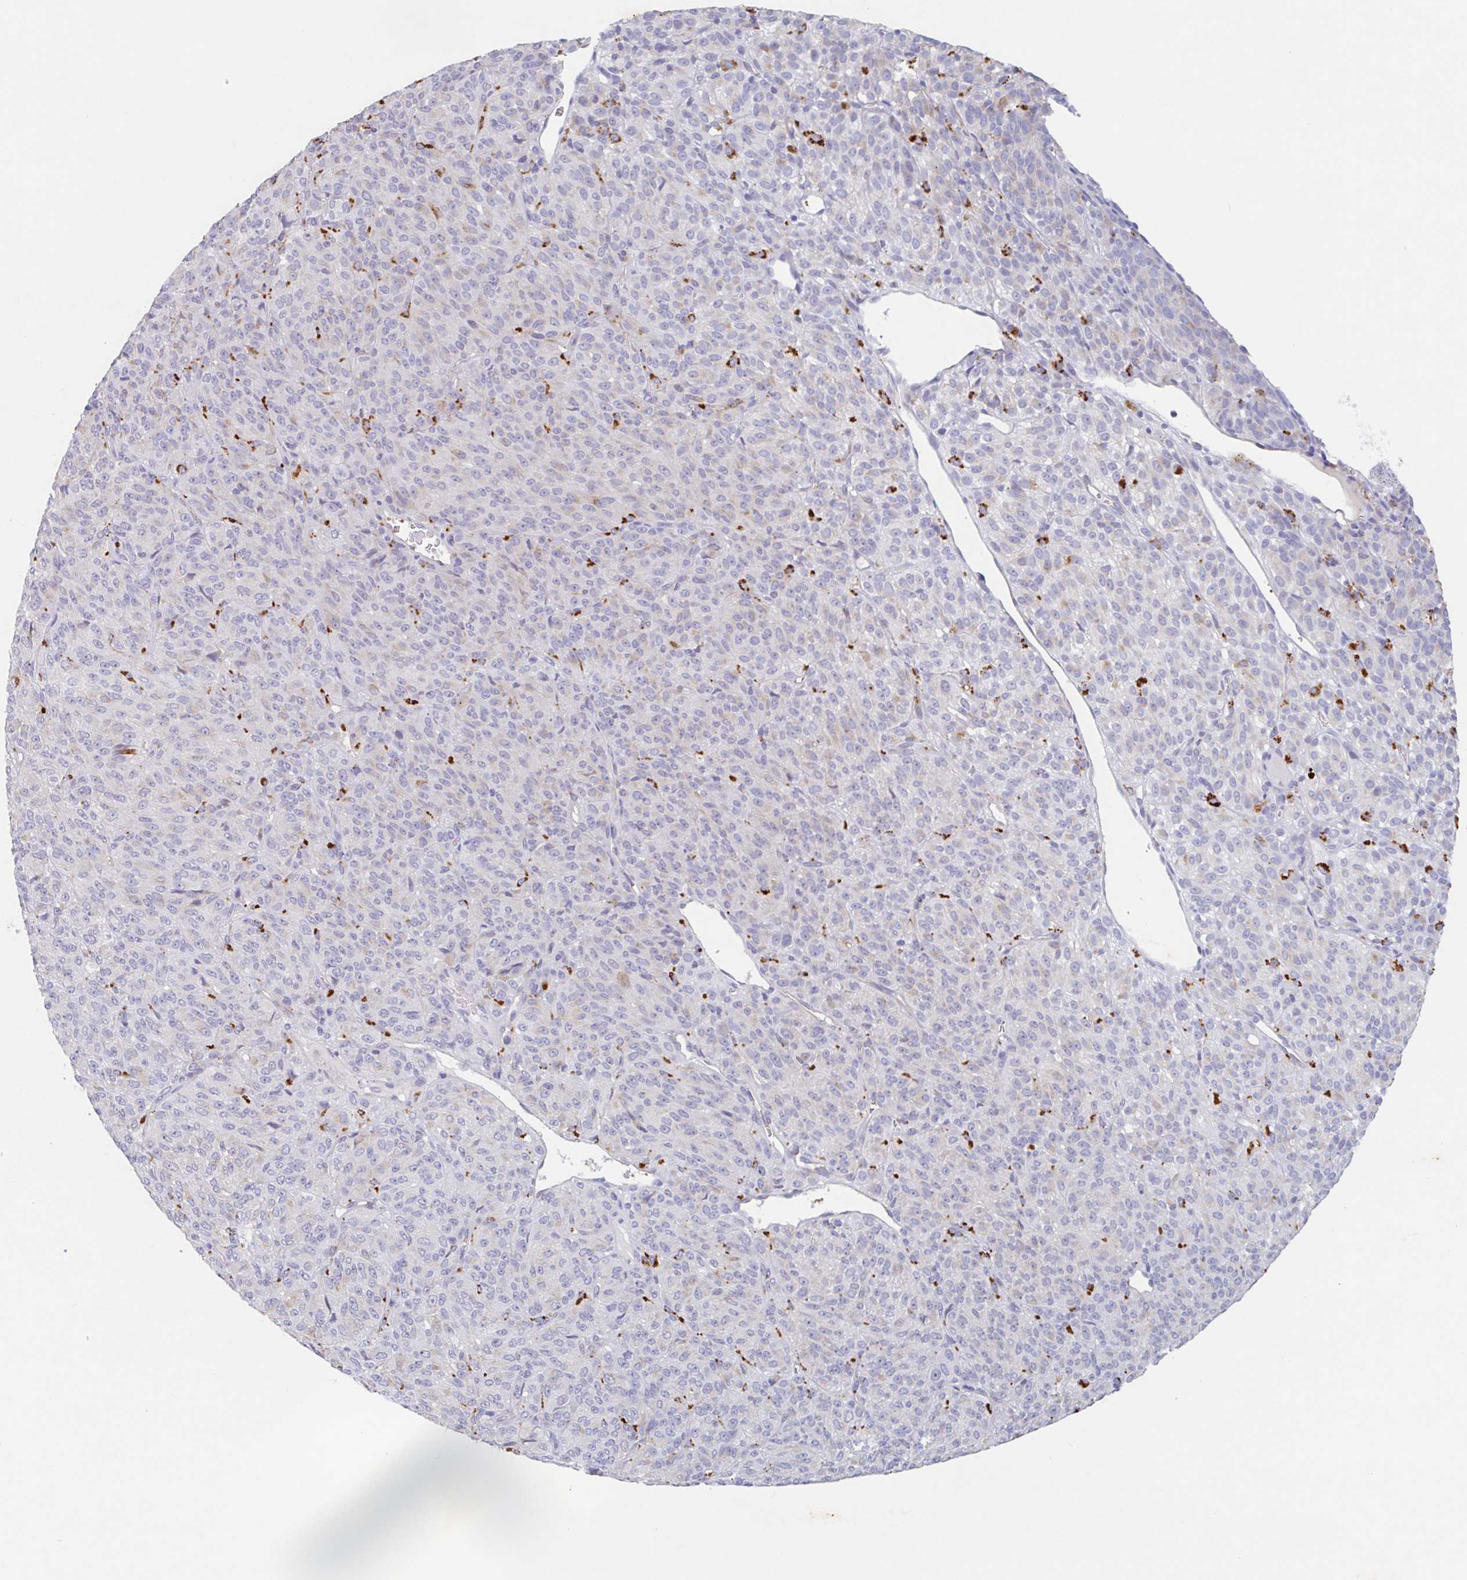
{"staining": {"intensity": "negative", "quantity": "none", "location": "none"}, "tissue": "melanoma", "cell_type": "Tumor cells", "image_type": "cancer", "snomed": [{"axis": "morphology", "description": "Malignant melanoma, Metastatic site"}, {"axis": "topography", "description": "Brain"}], "caption": "A histopathology image of melanoma stained for a protein reveals no brown staining in tumor cells. (DAB immunohistochemistry (IHC), high magnification).", "gene": "MANBA", "patient": {"sex": "female", "age": 56}}